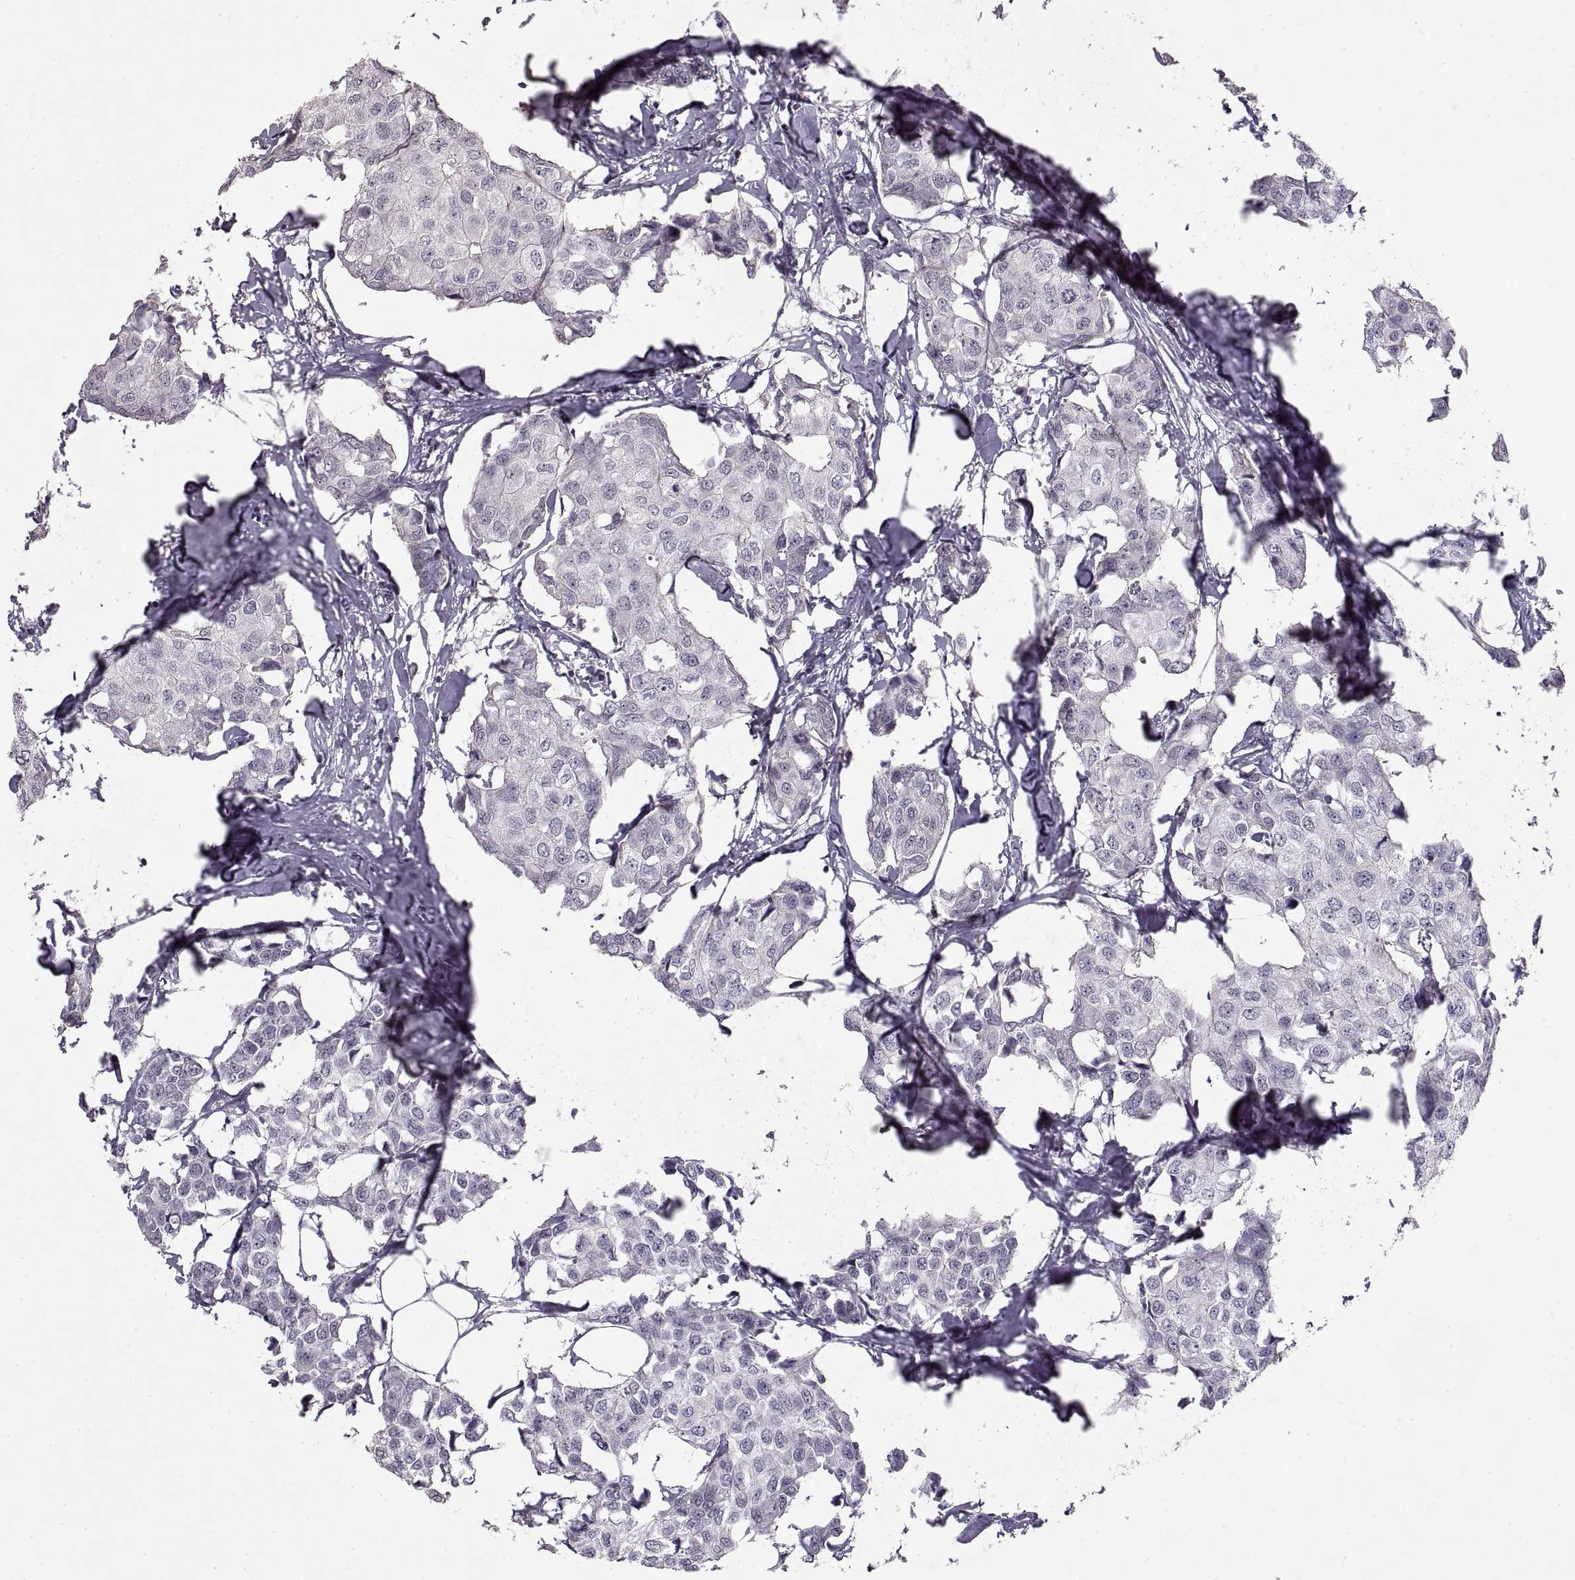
{"staining": {"intensity": "negative", "quantity": "none", "location": "none"}, "tissue": "breast cancer", "cell_type": "Tumor cells", "image_type": "cancer", "snomed": [{"axis": "morphology", "description": "Duct carcinoma"}, {"axis": "topography", "description": "Breast"}], "caption": "Immunohistochemical staining of breast cancer (intraductal carcinoma) shows no significant positivity in tumor cells.", "gene": "ADAM11", "patient": {"sex": "female", "age": 80}}